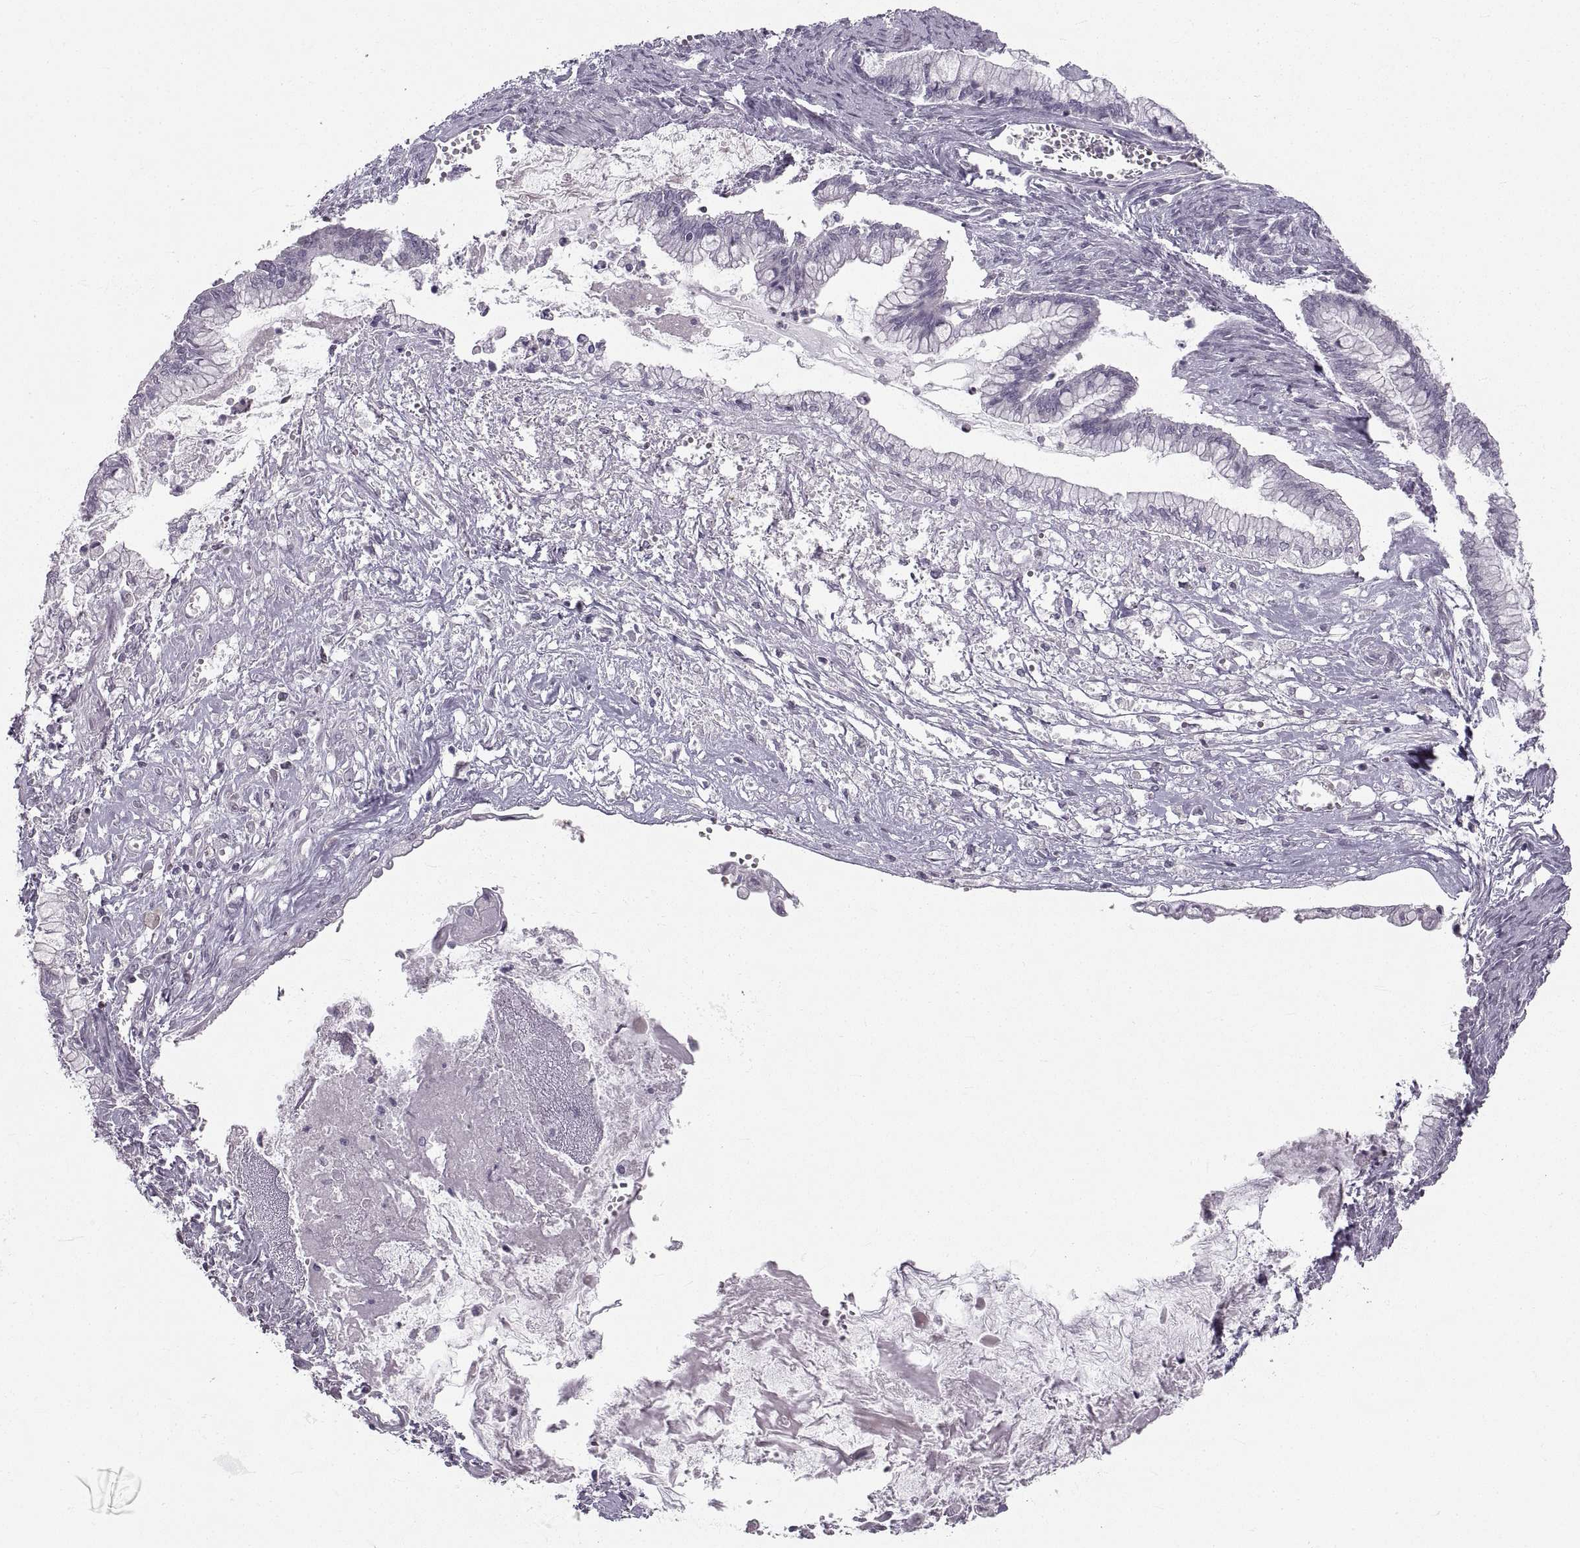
{"staining": {"intensity": "negative", "quantity": "none", "location": "none"}, "tissue": "ovarian cancer", "cell_type": "Tumor cells", "image_type": "cancer", "snomed": [{"axis": "morphology", "description": "Cystadenocarcinoma, mucinous, NOS"}, {"axis": "topography", "description": "Ovary"}], "caption": "Human ovarian cancer stained for a protein using immunohistochemistry (IHC) reveals no staining in tumor cells.", "gene": "NANOS3", "patient": {"sex": "female", "age": 67}}